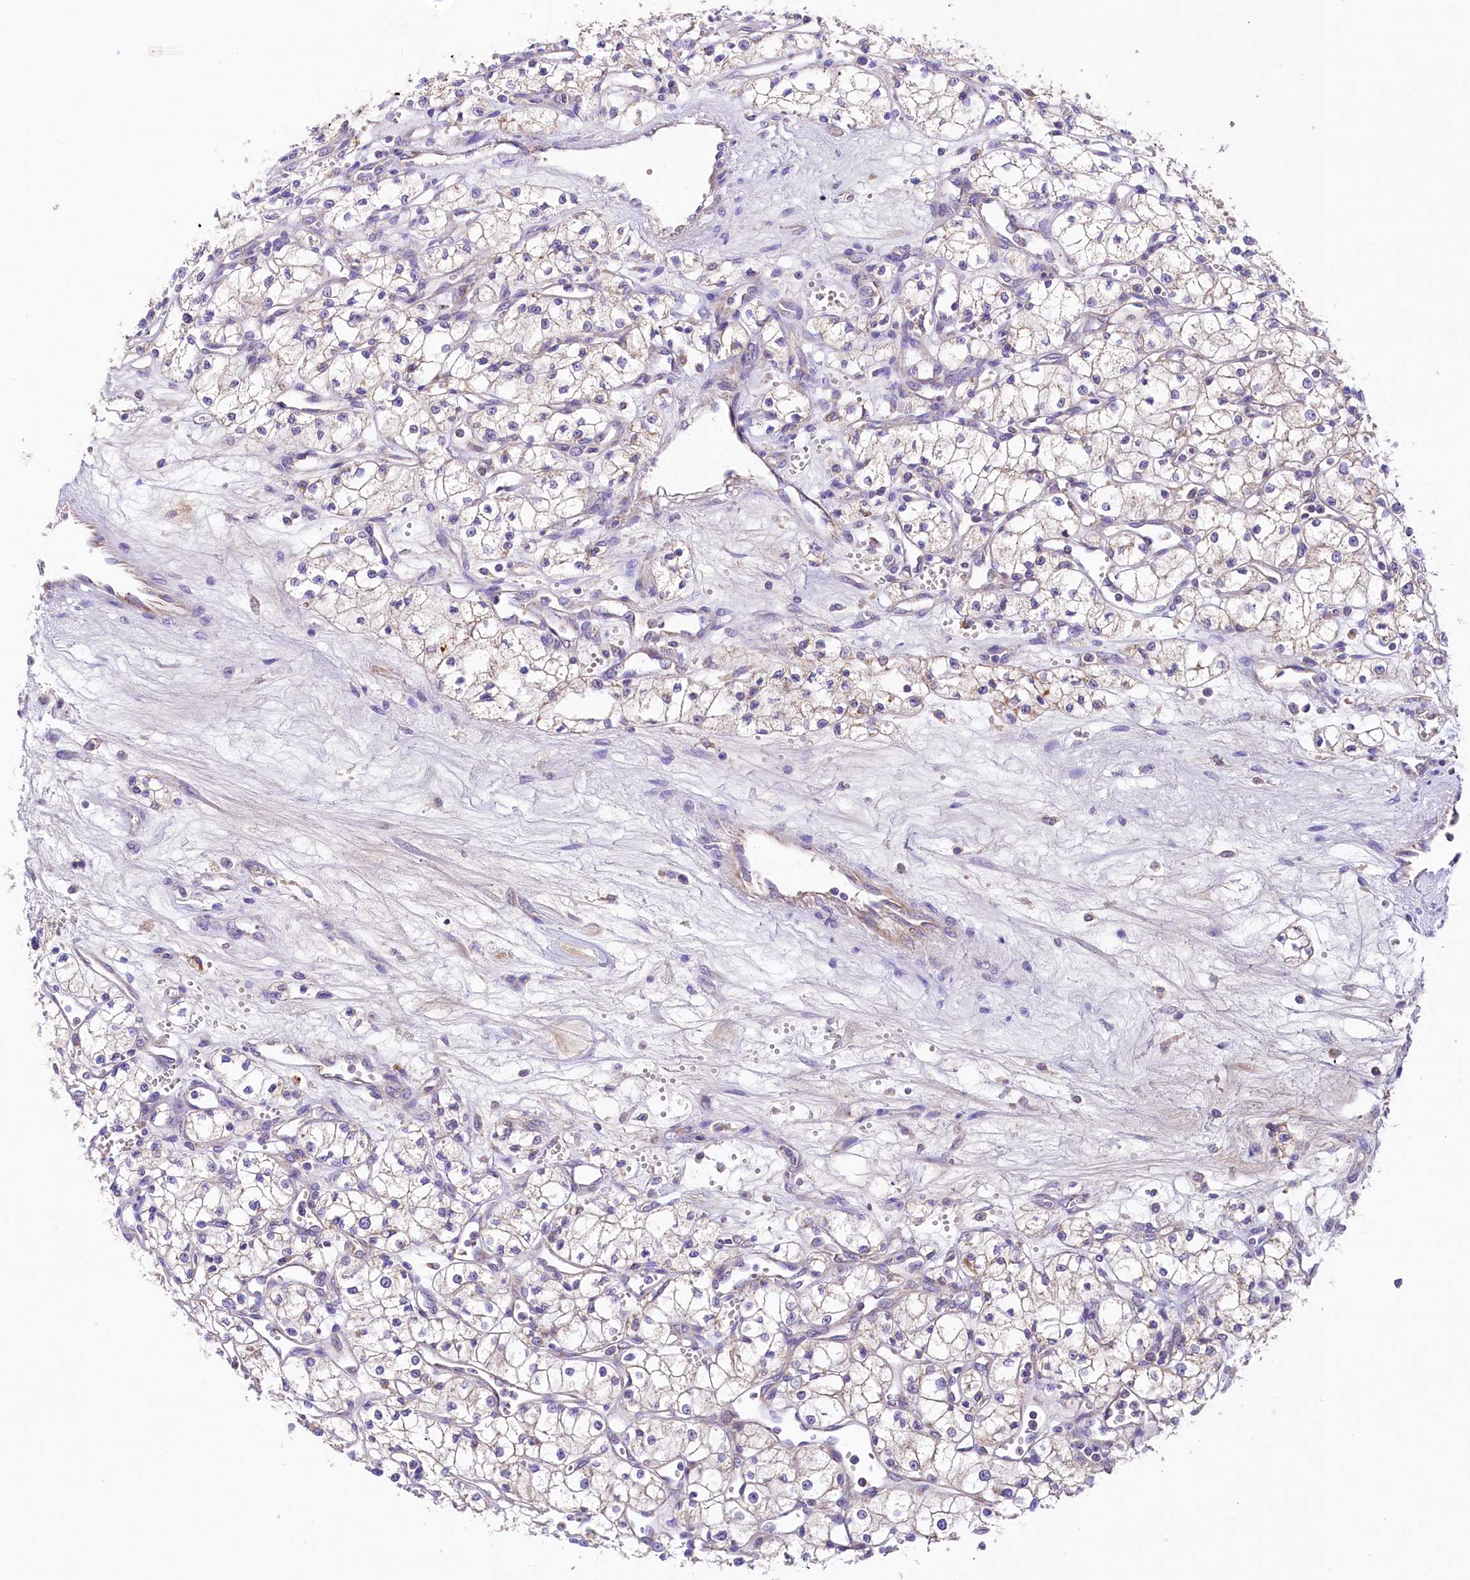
{"staining": {"intensity": "negative", "quantity": "none", "location": "none"}, "tissue": "renal cancer", "cell_type": "Tumor cells", "image_type": "cancer", "snomed": [{"axis": "morphology", "description": "Adenocarcinoma, NOS"}, {"axis": "topography", "description": "Kidney"}], "caption": "Tumor cells are negative for protein expression in human renal adenocarcinoma.", "gene": "PMPCB", "patient": {"sex": "male", "age": 59}}